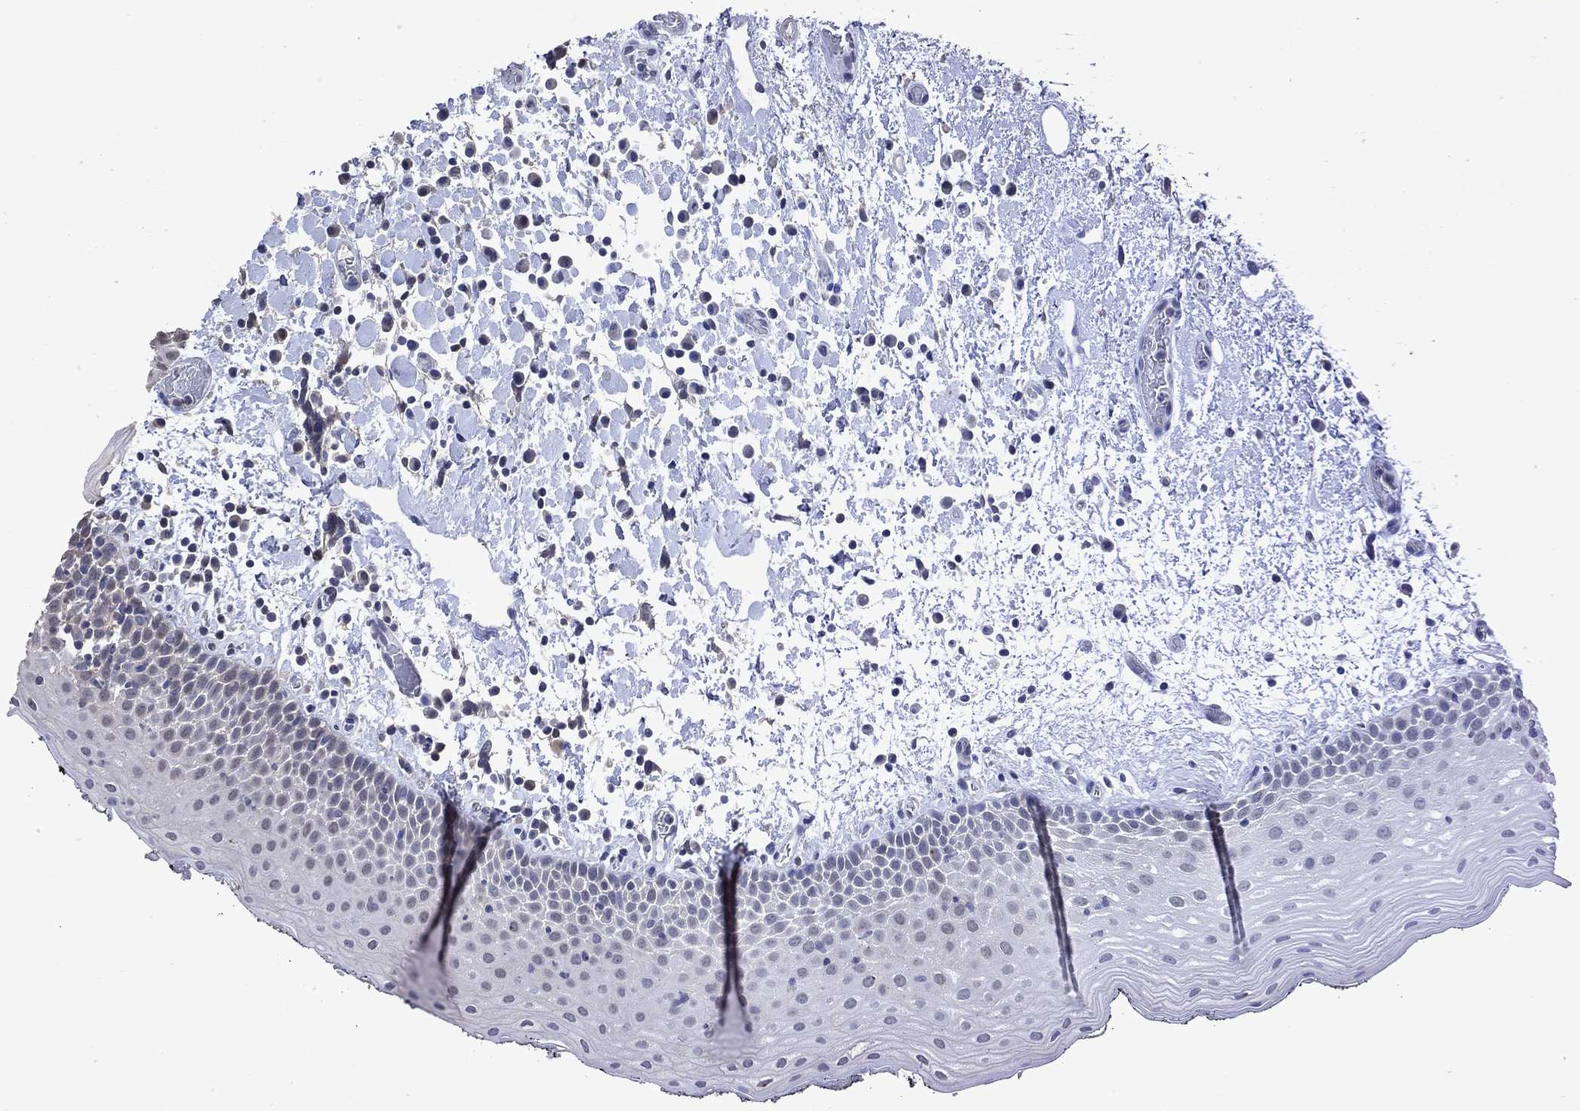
{"staining": {"intensity": "negative", "quantity": "none", "location": "none"}, "tissue": "oral mucosa", "cell_type": "Squamous epithelial cells", "image_type": "normal", "snomed": [{"axis": "morphology", "description": "Normal tissue, NOS"}, {"axis": "morphology", "description": "Squamous cell carcinoma, NOS"}, {"axis": "topography", "description": "Oral tissue"}, {"axis": "topography", "description": "Tounge, NOS"}, {"axis": "topography", "description": "Head-Neck"}], "caption": "Human oral mucosa stained for a protein using IHC exhibits no expression in squamous epithelial cells.", "gene": "MTAP", "patient": {"sex": "female", "age": 80}}